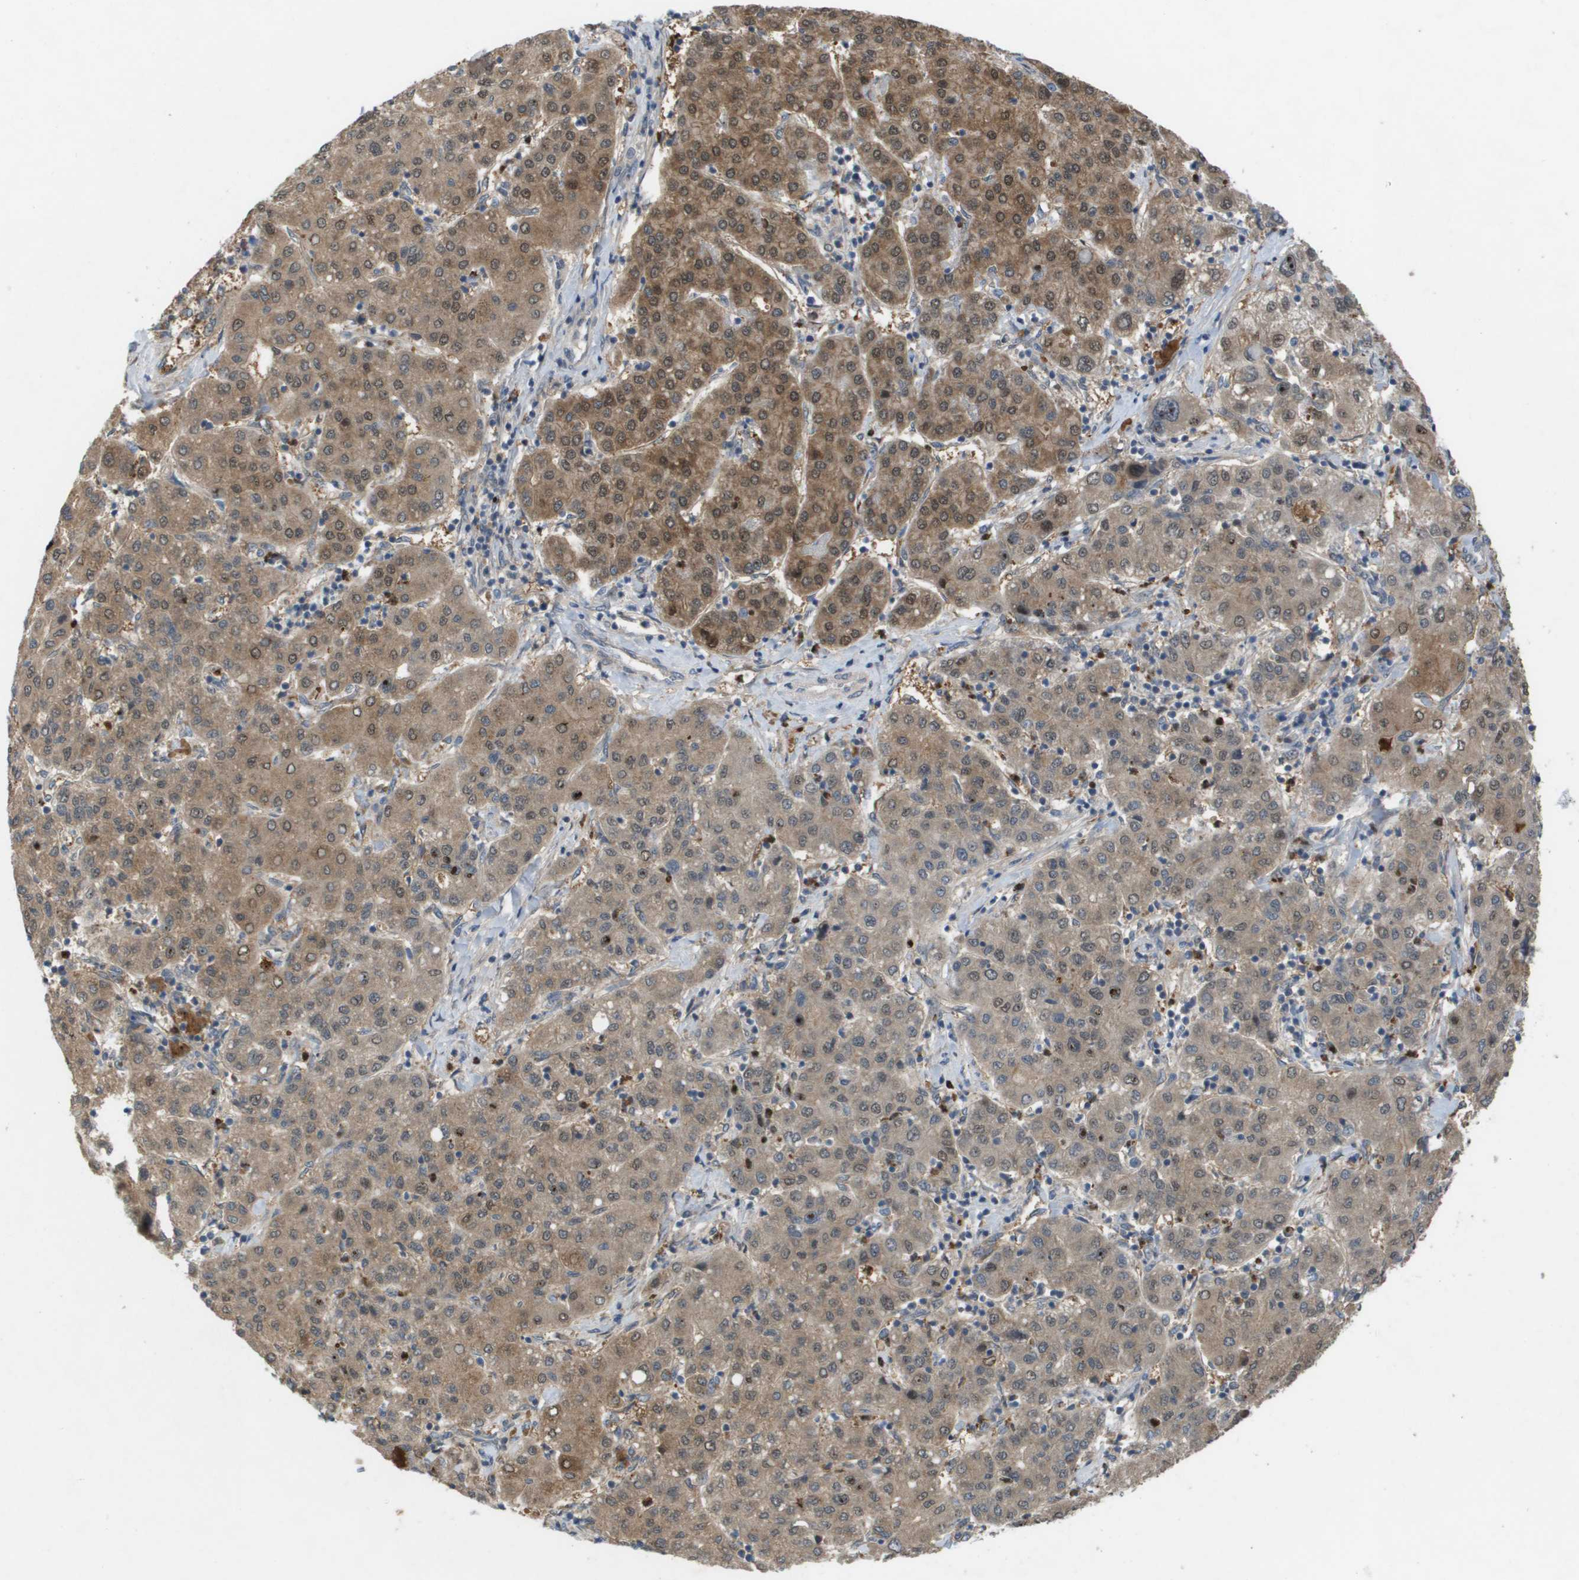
{"staining": {"intensity": "moderate", "quantity": ">75%", "location": "cytoplasmic/membranous,nuclear"}, "tissue": "liver cancer", "cell_type": "Tumor cells", "image_type": "cancer", "snomed": [{"axis": "morphology", "description": "Carcinoma, Hepatocellular, NOS"}, {"axis": "topography", "description": "Liver"}], "caption": "Immunohistochemistry (IHC) of liver cancer reveals medium levels of moderate cytoplasmic/membranous and nuclear expression in about >75% of tumor cells. (IHC, brightfield microscopy, high magnification).", "gene": "PALD1", "patient": {"sex": "male", "age": 65}}